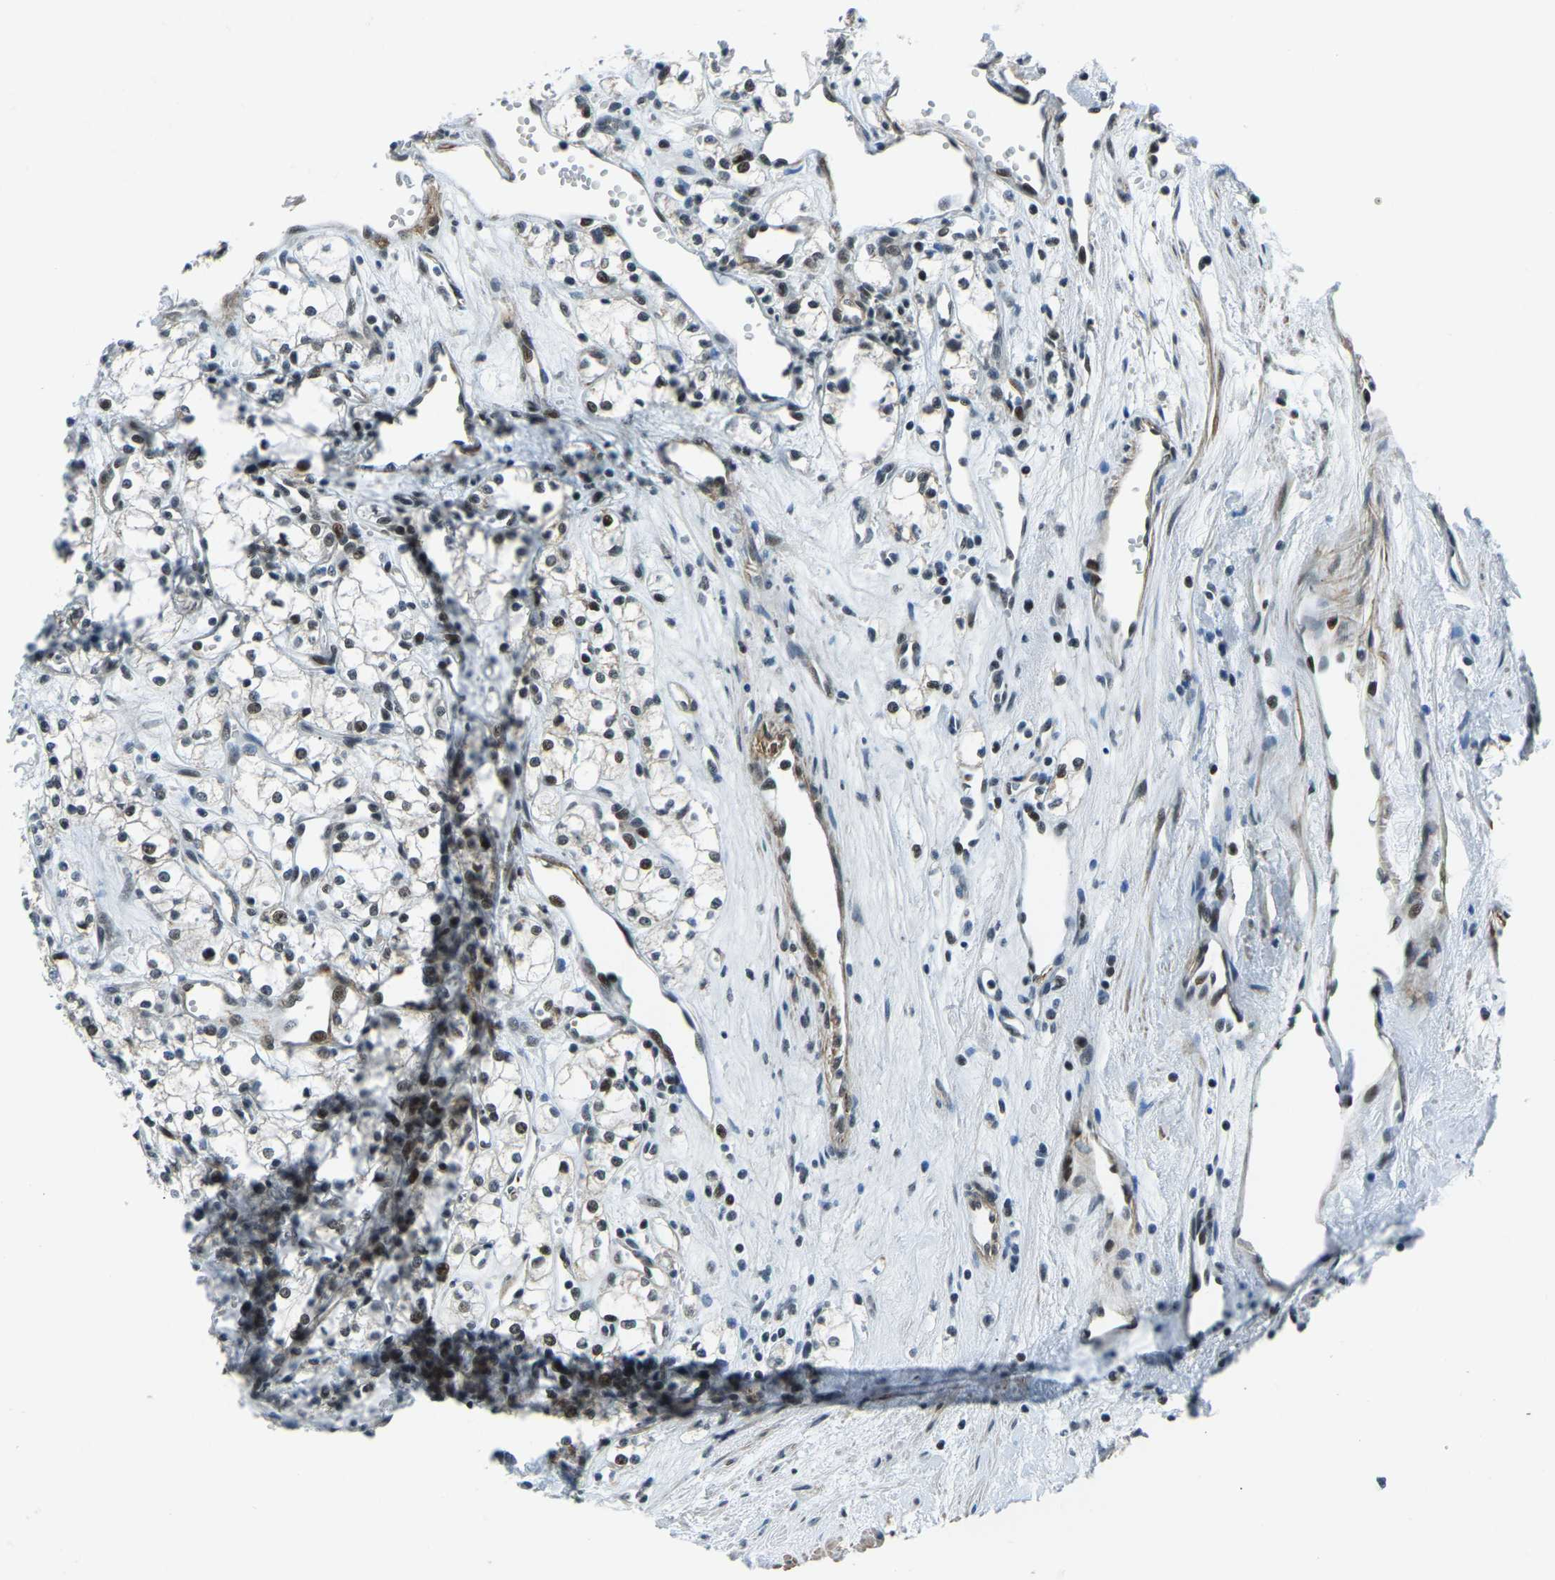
{"staining": {"intensity": "weak", "quantity": "25%-75%", "location": "nuclear"}, "tissue": "renal cancer", "cell_type": "Tumor cells", "image_type": "cancer", "snomed": [{"axis": "morphology", "description": "Adenocarcinoma, NOS"}, {"axis": "topography", "description": "Kidney"}], "caption": "A brown stain labels weak nuclear expression of a protein in renal cancer tumor cells.", "gene": "PRCC", "patient": {"sex": "male", "age": 59}}